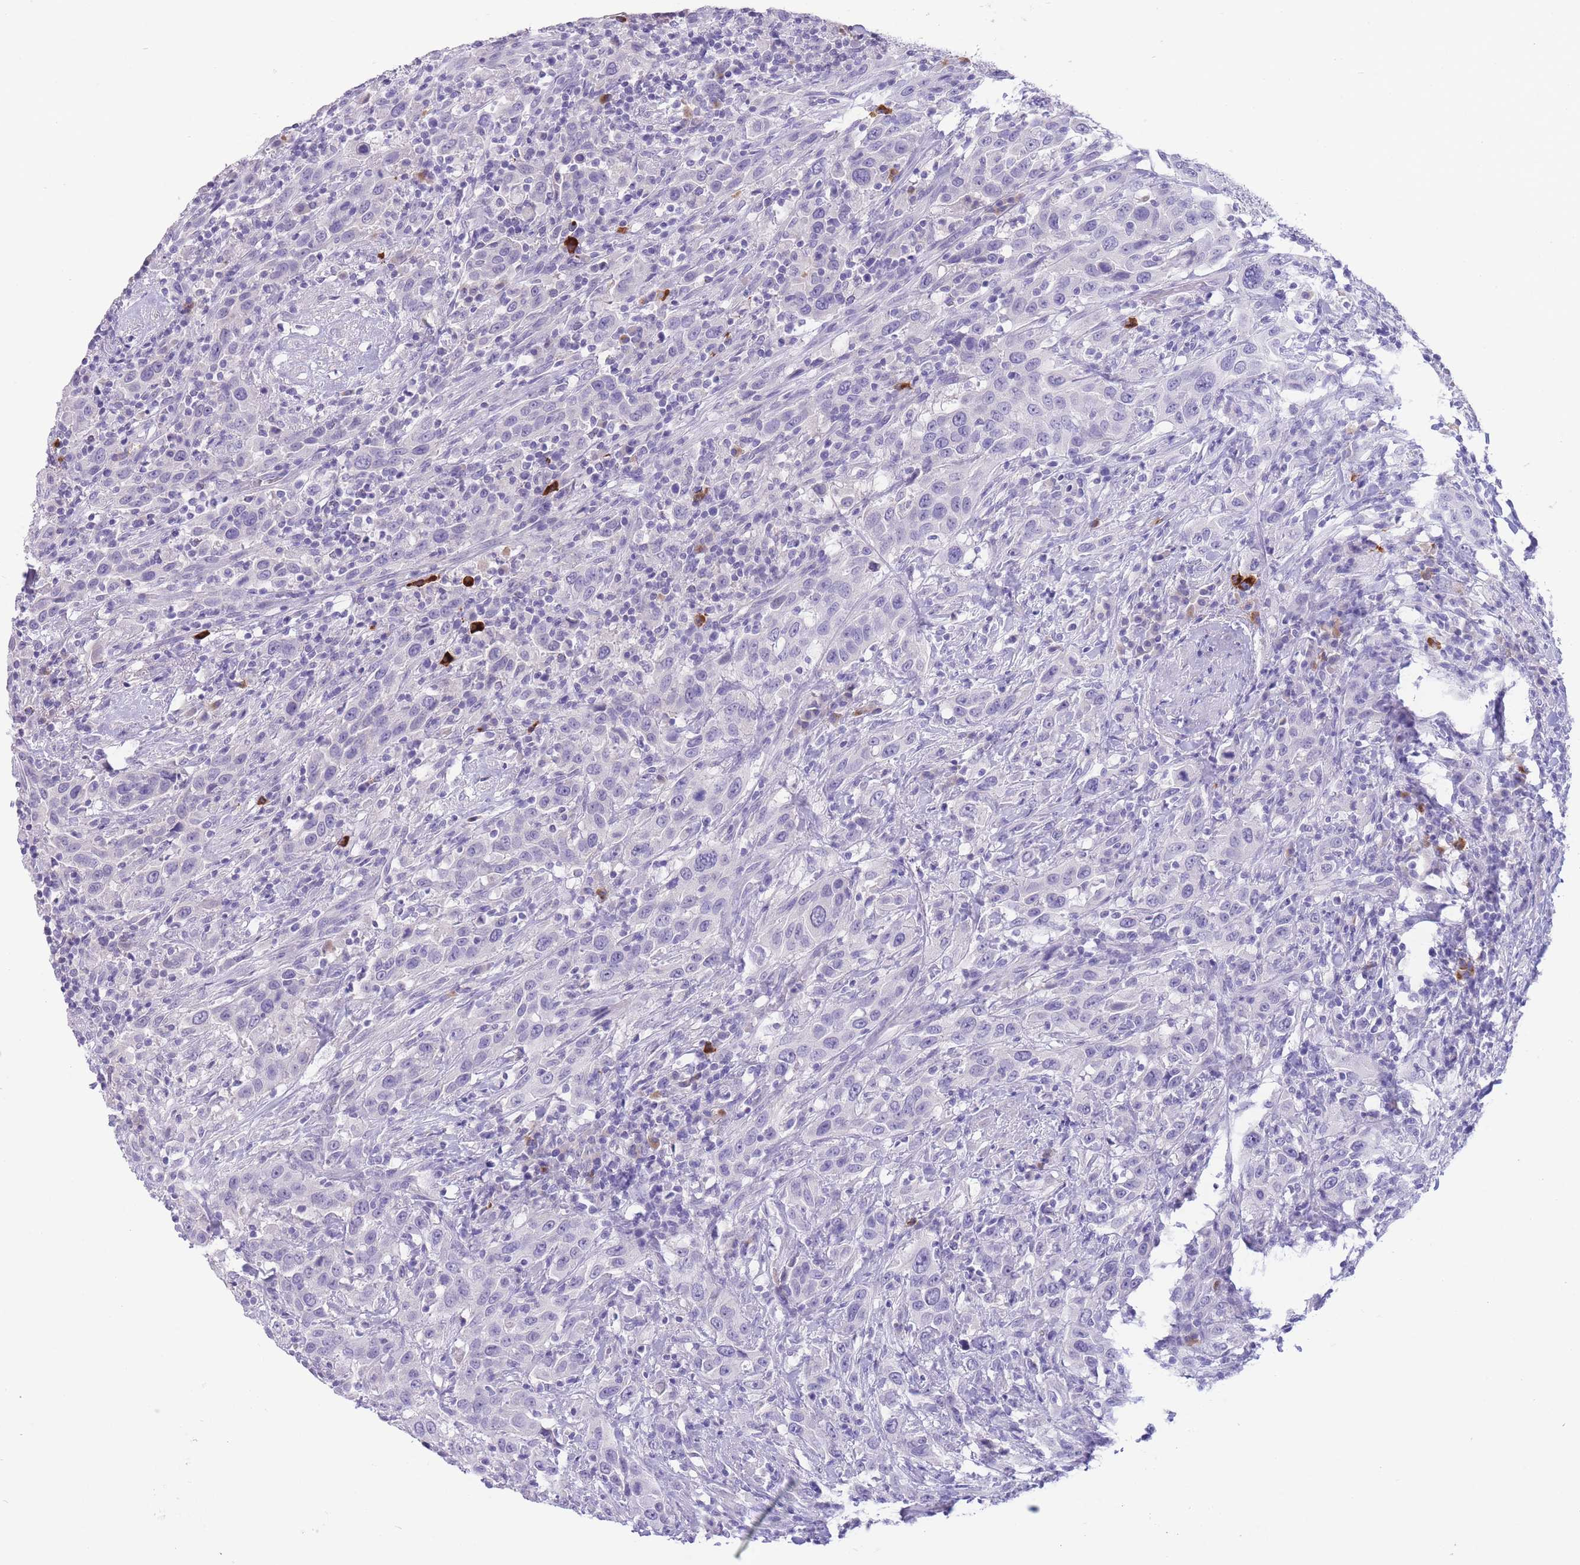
{"staining": {"intensity": "negative", "quantity": "none", "location": "none"}, "tissue": "urothelial cancer", "cell_type": "Tumor cells", "image_type": "cancer", "snomed": [{"axis": "morphology", "description": "Urothelial carcinoma, High grade"}, {"axis": "topography", "description": "Urinary bladder"}], "caption": "Immunohistochemistry (IHC) image of neoplastic tissue: human urothelial cancer stained with DAB (3,3'-diaminobenzidine) exhibits no significant protein positivity in tumor cells.", "gene": "ASAP3", "patient": {"sex": "male", "age": 61}}